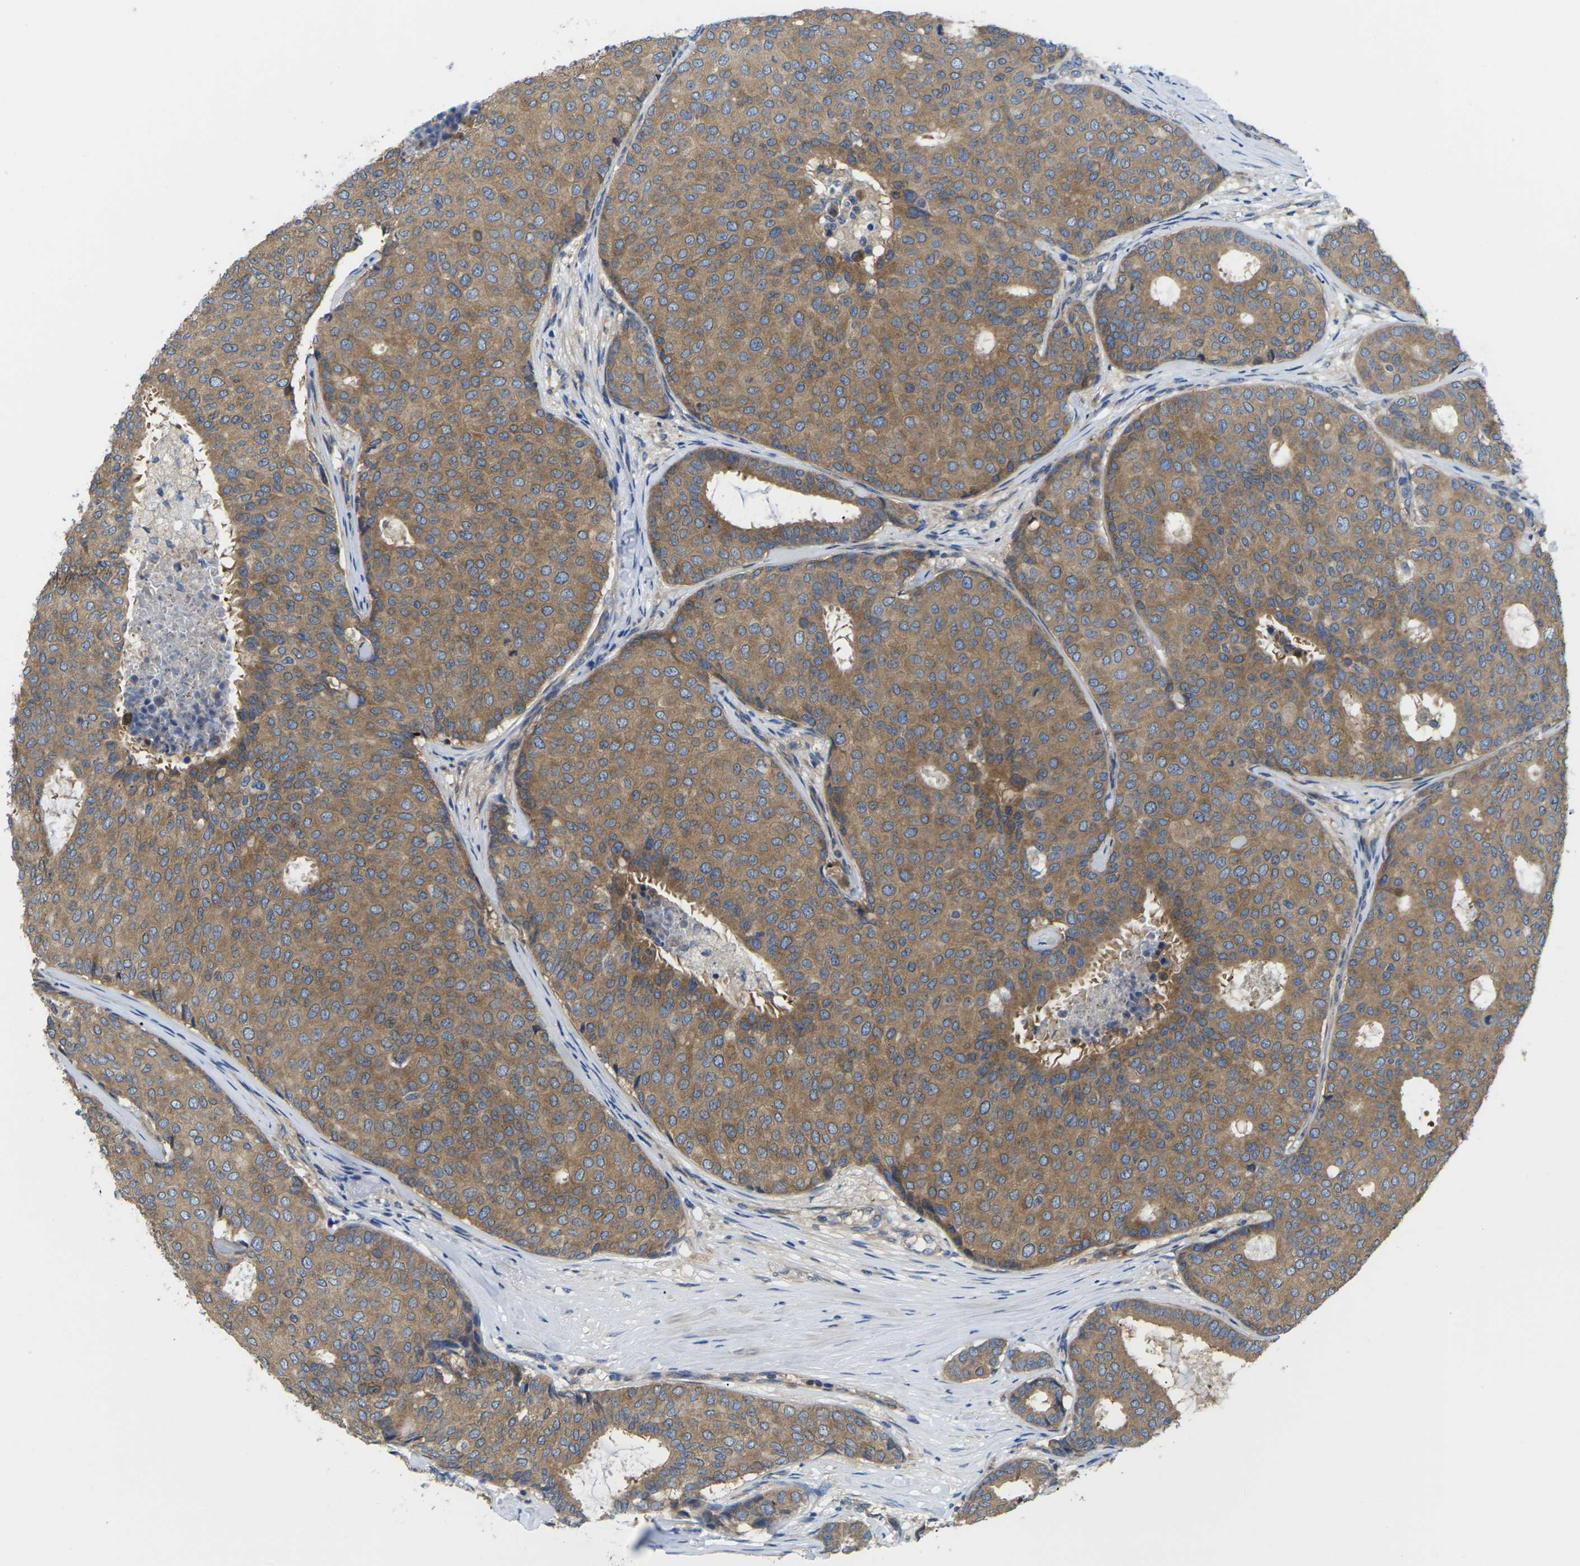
{"staining": {"intensity": "moderate", "quantity": ">75%", "location": "cytoplasmic/membranous"}, "tissue": "breast cancer", "cell_type": "Tumor cells", "image_type": "cancer", "snomed": [{"axis": "morphology", "description": "Duct carcinoma"}, {"axis": "topography", "description": "Breast"}], "caption": "Immunohistochemical staining of breast cancer (intraductal carcinoma) demonstrates medium levels of moderate cytoplasmic/membranous protein positivity in approximately >75% of tumor cells.", "gene": "TMCC2", "patient": {"sex": "female", "age": 75}}